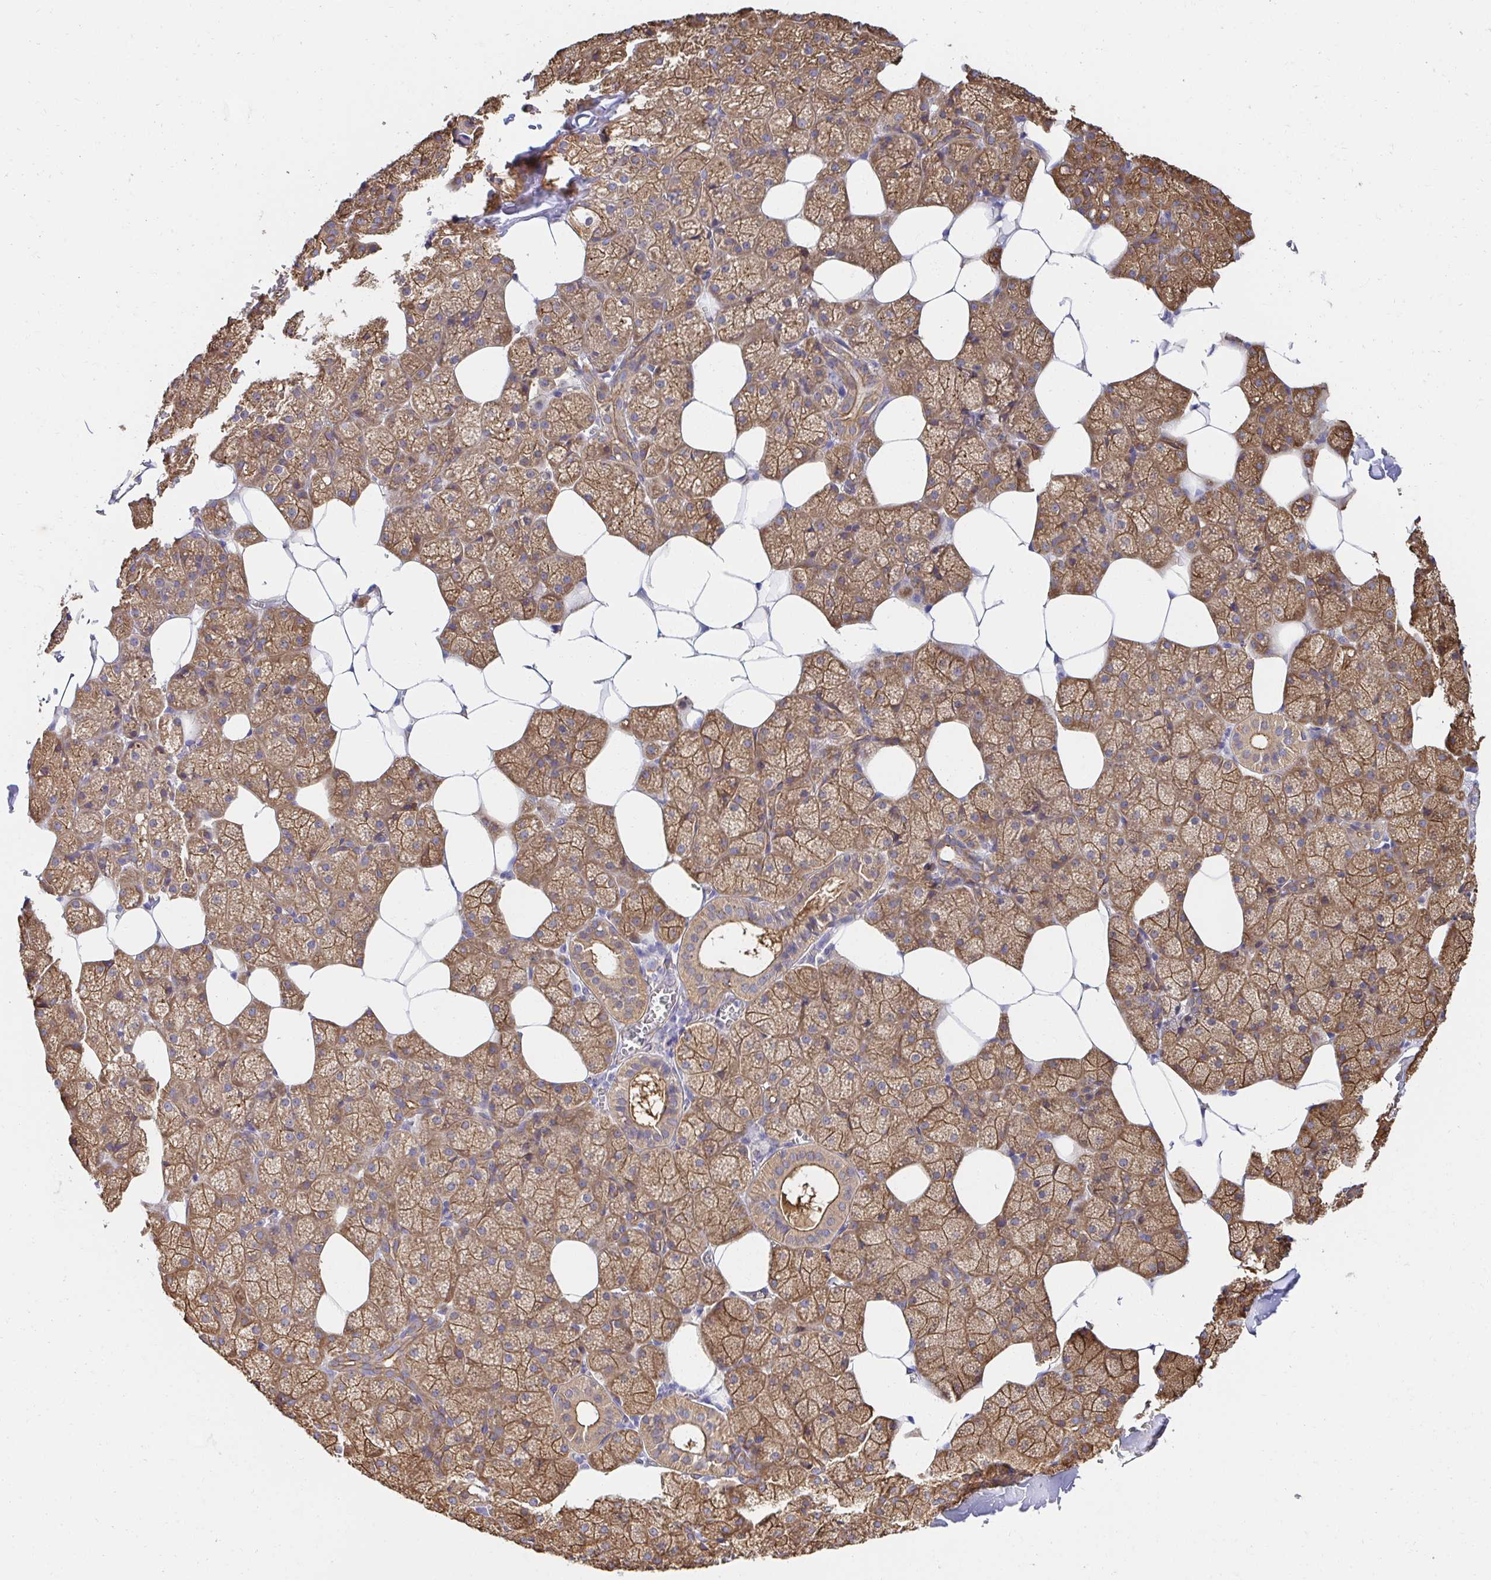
{"staining": {"intensity": "moderate", "quantity": ">75%", "location": "cytoplasmic/membranous"}, "tissue": "salivary gland", "cell_type": "Glandular cells", "image_type": "normal", "snomed": [{"axis": "morphology", "description": "Normal tissue, NOS"}, {"axis": "topography", "description": "Salivary gland"}, {"axis": "topography", "description": "Peripheral nerve tissue"}], "caption": "Immunohistochemistry (IHC) staining of unremarkable salivary gland, which displays medium levels of moderate cytoplasmic/membranous staining in about >75% of glandular cells indicating moderate cytoplasmic/membranous protein expression. The staining was performed using DAB (3,3'-diaminobenzidine) (brown) for protein detection and nuclei were counterstained in hematoxylin (blue).", "gene": "CTTN", "patient": {"sex": "male", "age": 38}}